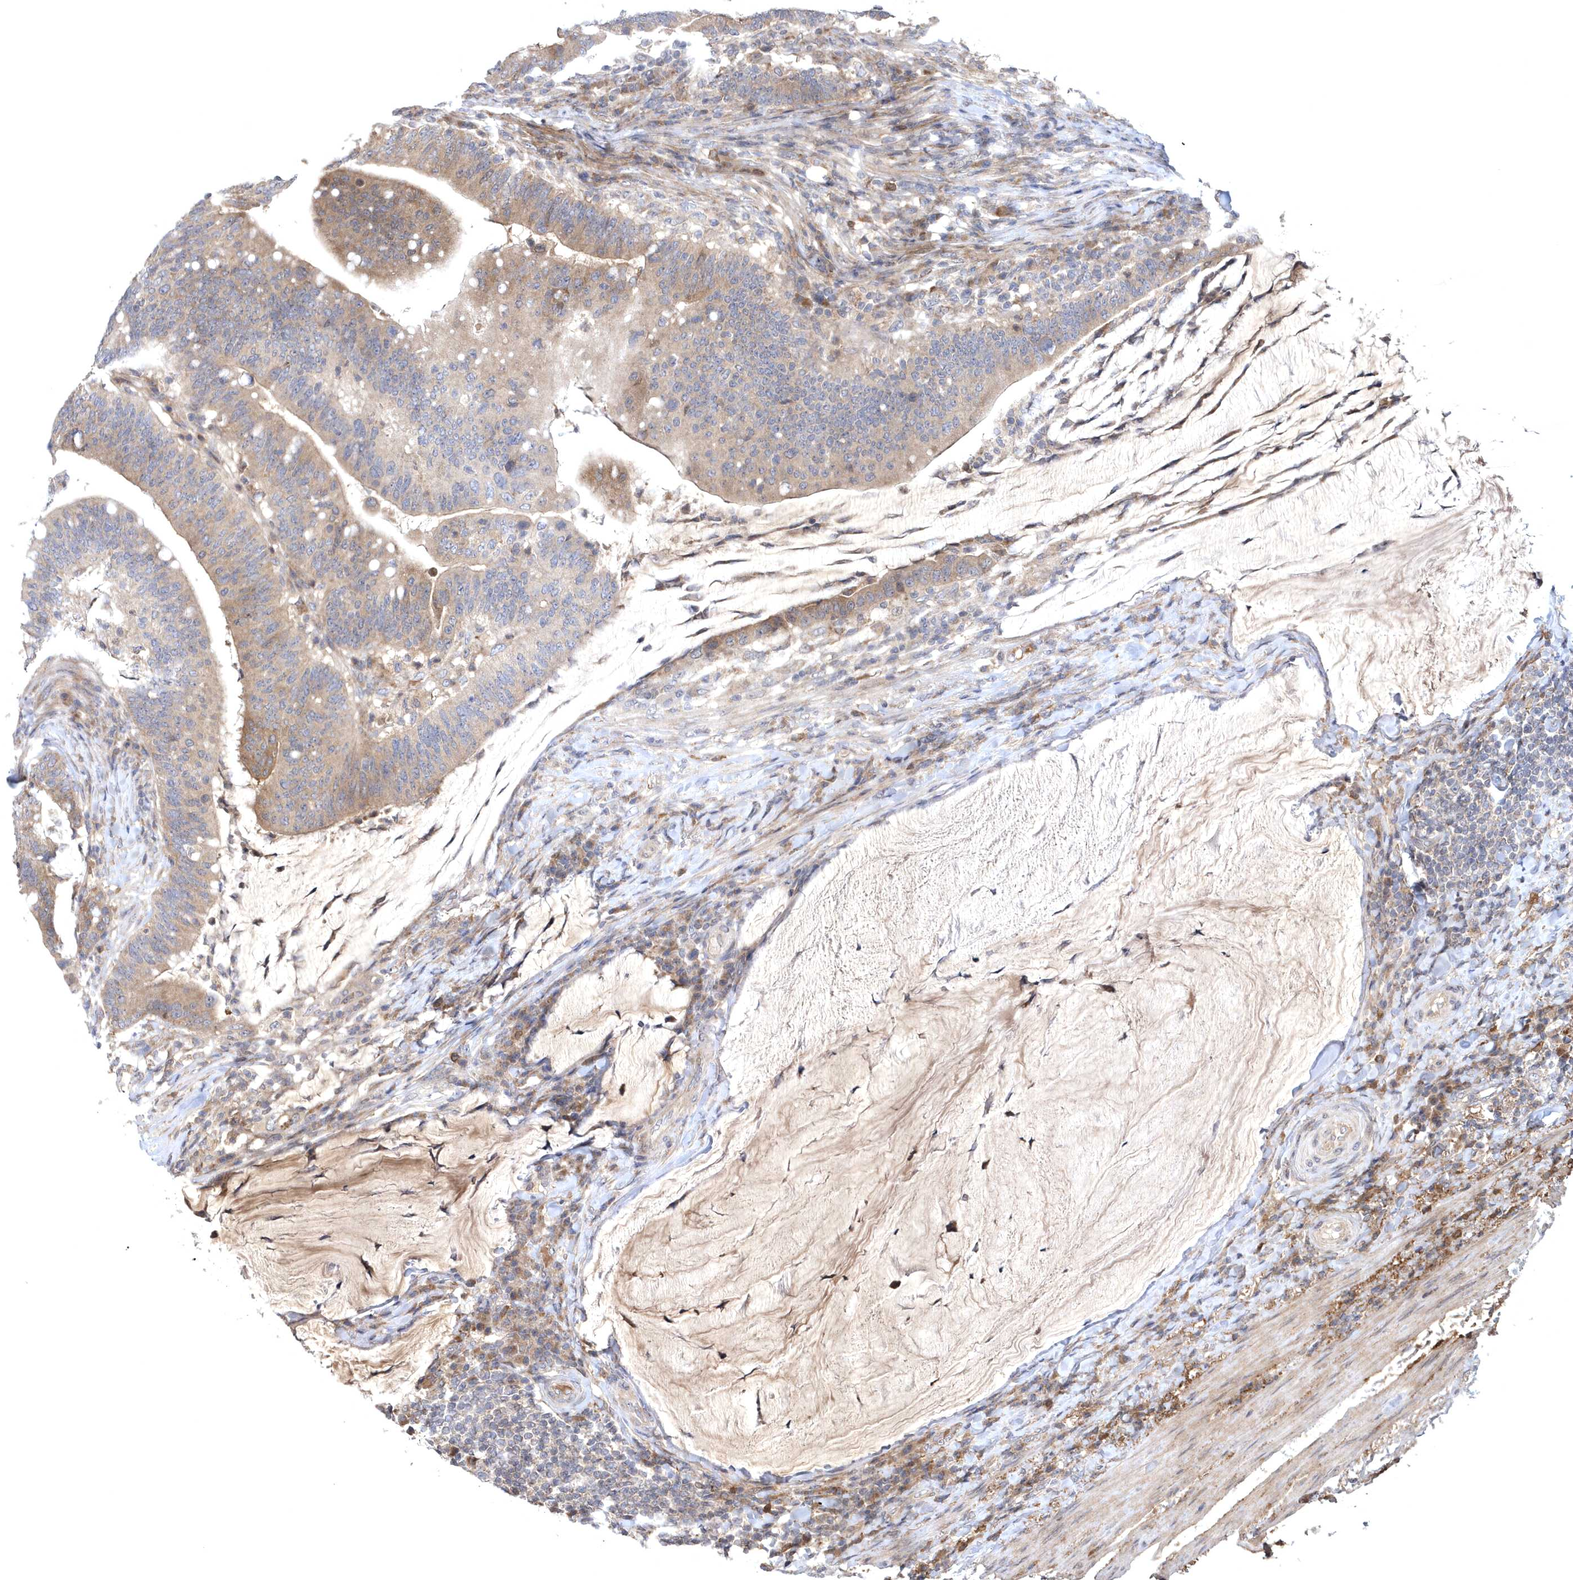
{"staining": {"intensity": "moderate", "quantity": ">75%", "location": "cytoplasmic/membranous"}, "tissue": "colorectal cancer", "cell_type": "Tumor cells", "image_type": "cancer", "snomed": [{"axis": "morphology", "description": "Normal tissue, NOS"}, {"axis": "morphology", "description": "Adenocarcinoma, NOS"}, {"axis": "topography", "description": "Colon"}], "caption": "Human adenocarcinoma (colorectal) stained with a brown dye demonstrates moderate cytoplasmic/membranous positive positivity in approximately >75% of tumor cells.", "gene": "HMGCS1", "patient": {"sex": "female", "age": 66}}